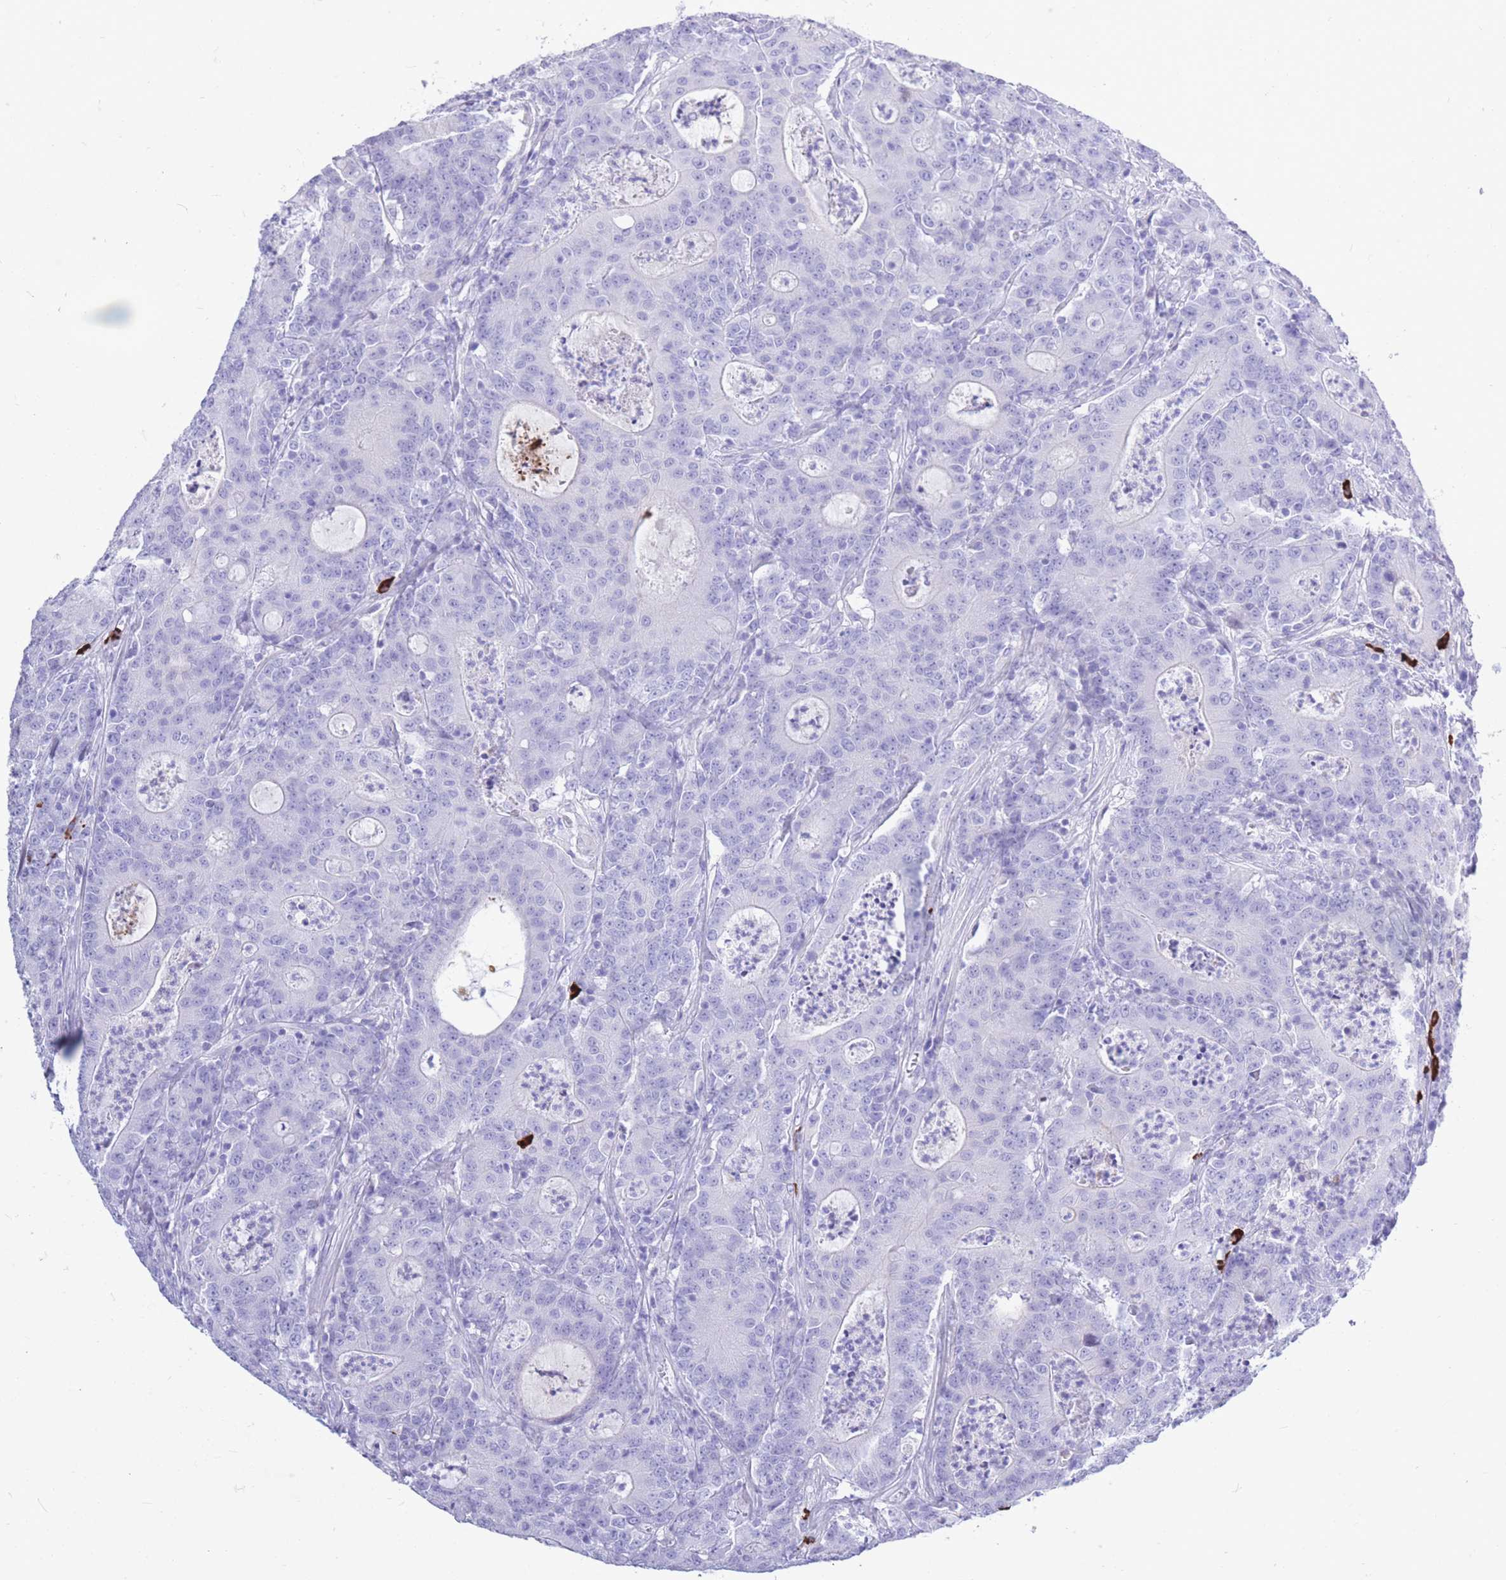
{"staining": {"intensity": "negative", "quantity": "none", "location": "none"}, "tissue": "colorectal cancer", "cell_type": "Tumor cells", "image_type": "cancer", "snomed": [{"axis": "morphology", "description": "Adenocarcinoma, NOS"}, {"axis": "topography", "description": "Colon"}], "caption": "Immunohistochemistry (IHC) of human colorectal cancer (adenocarcinoma) demonstrates no expression in tumor cells.", "gene": "ZFP62", "patient": {"sex": "male", "age": 83}}